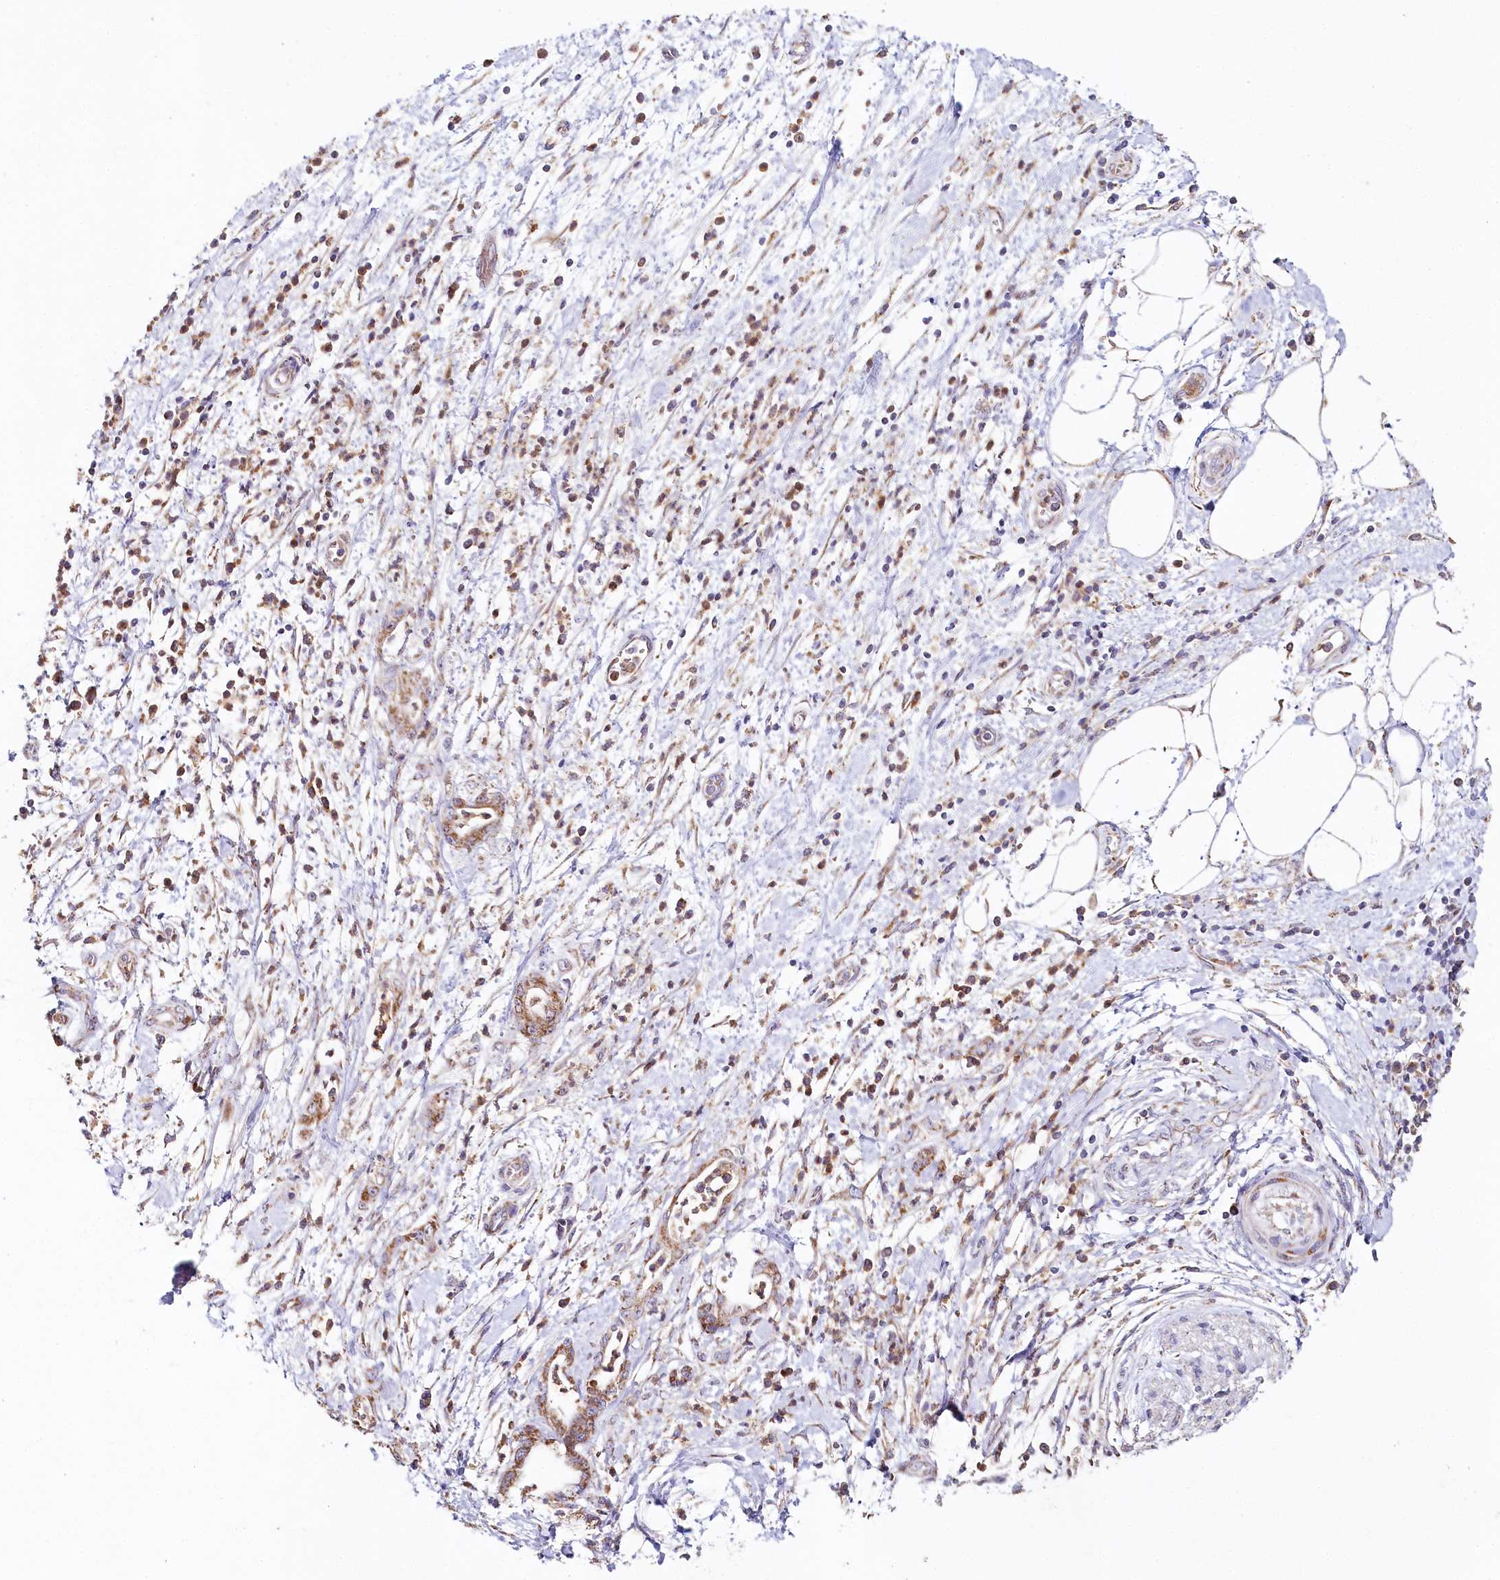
{"staining": {"intensity": "moderate", "quantity": ">75%", "location": "cytoplasmic/membranous"}, "tissue": "pancreatic cancer", "cell_type": "Tumor cells", "image_type": "cancer", "snomed": [{"axis": "morphology", "description": "Adenocarcinoma, NOS"}, {"axis": "topography", "description": "Pancreas"}], "caption": "Immunohistochemistry (IHC) staining of pancreatic adenocarcinoma, which shows medium levels of moderate cytoplasmic/membranous positivity in approximately >75% of tumor cells indicating moderate cytoplasmic/membranous protein expression. The staining was performed using DAB (brown) for protein detection and nuclei were counterstained in hematoxylin (blue).", "gene": "MMP25", "patient": {"sex": "female", "age": 55}}